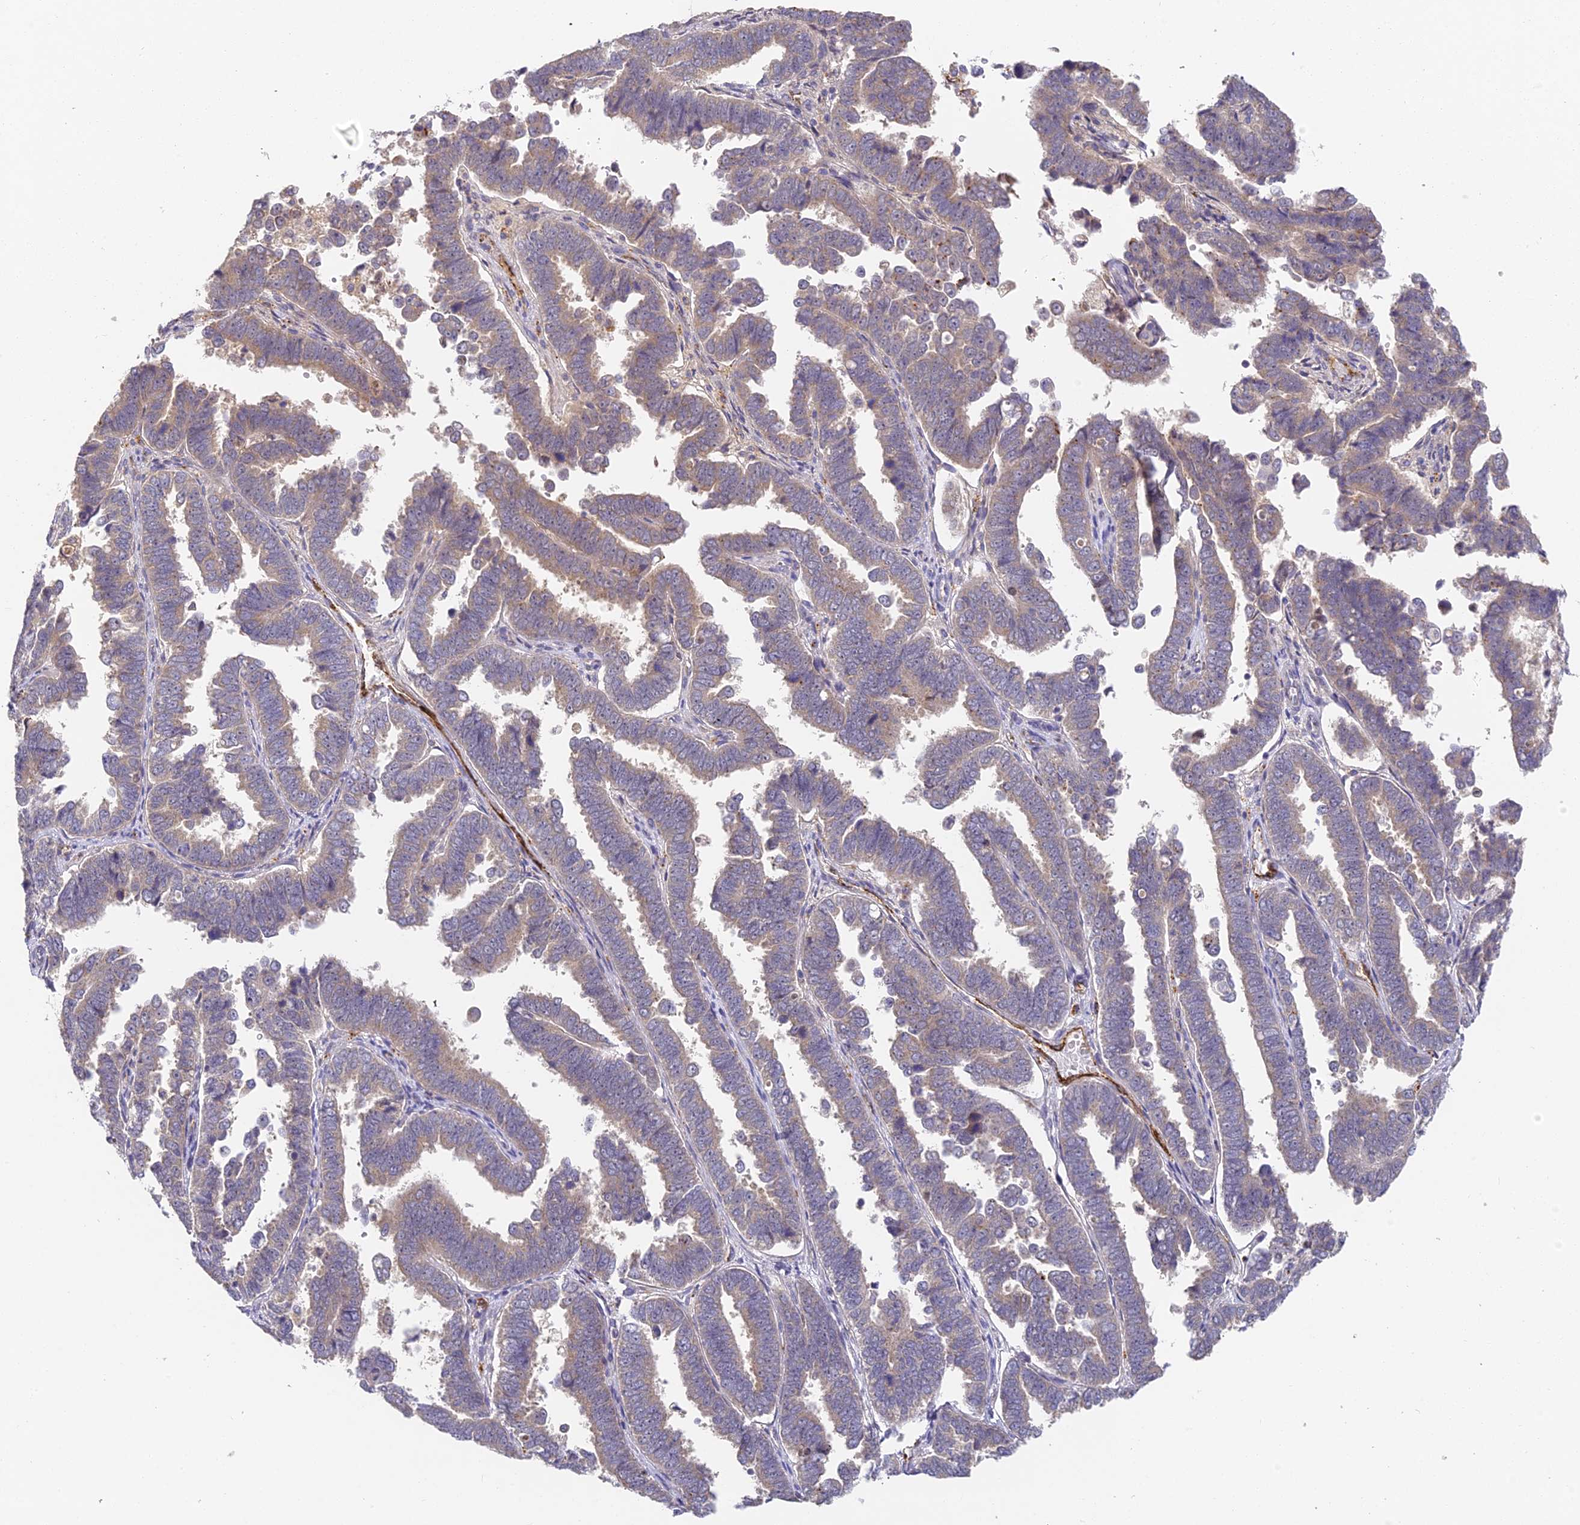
{"staining": {"intensity": "weak", "quantity": ">75%", "location": "cytoplasmic/membranous"}, "tissue": "endometrial cancer", "cell_type": "Tumor cells", "image_type": "cancer", "snomed": [{"axis": "morphology", "description": "Adenocarcinoma, NOS"}, {"axis": "topography", "description": "Endometrium"}], "caption": "DAB immunohistochemical staining of endometrial adenocarcinoma demonstrates weak cytoplasmic/membranous protein expression in about >75% of tumor cells.", "gene": "DNAAF10", "patient": {"sex": "female", "age": 75}}